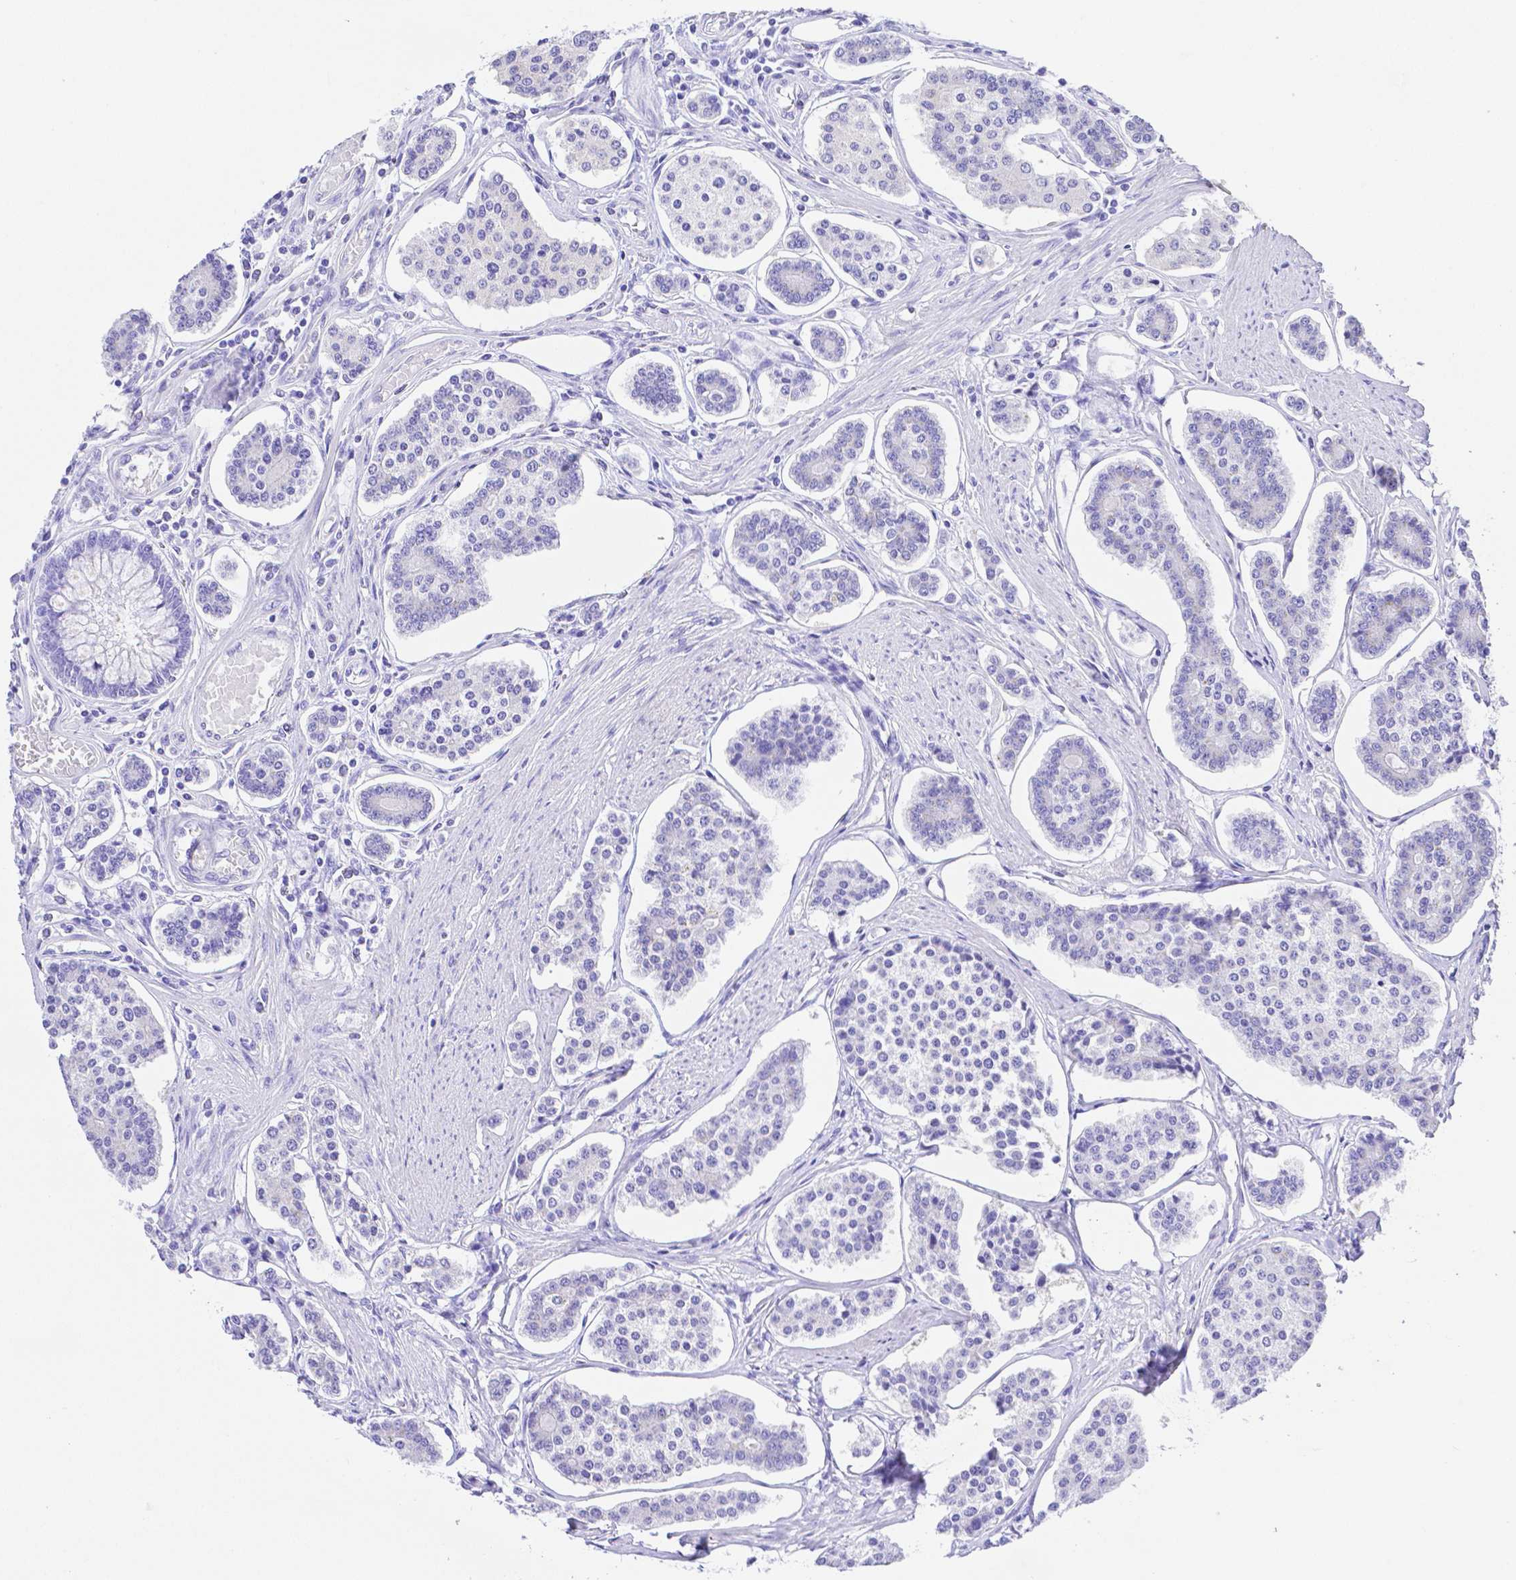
{"staining": {"intensity": "negative", "quantity": "none", "location": "none"}, "tissue": "carcinoid", "cell_type": "Tumor cells", "image_type": "cancer", "snomed": [{"axis": "morphology", "description": "Carcinoid, malignant, NOS"}, {"axis": "topography", "description": "Small intestine"}], "caption": "A photomicrograph of human carcinoid is negative for staining in tumor cells. (DAB (3,3'-diaminobenzidine) immunohistochemistry, high magnification).", "gene": "SMR3A", "patient": {"sex": "female", "age": 65}}